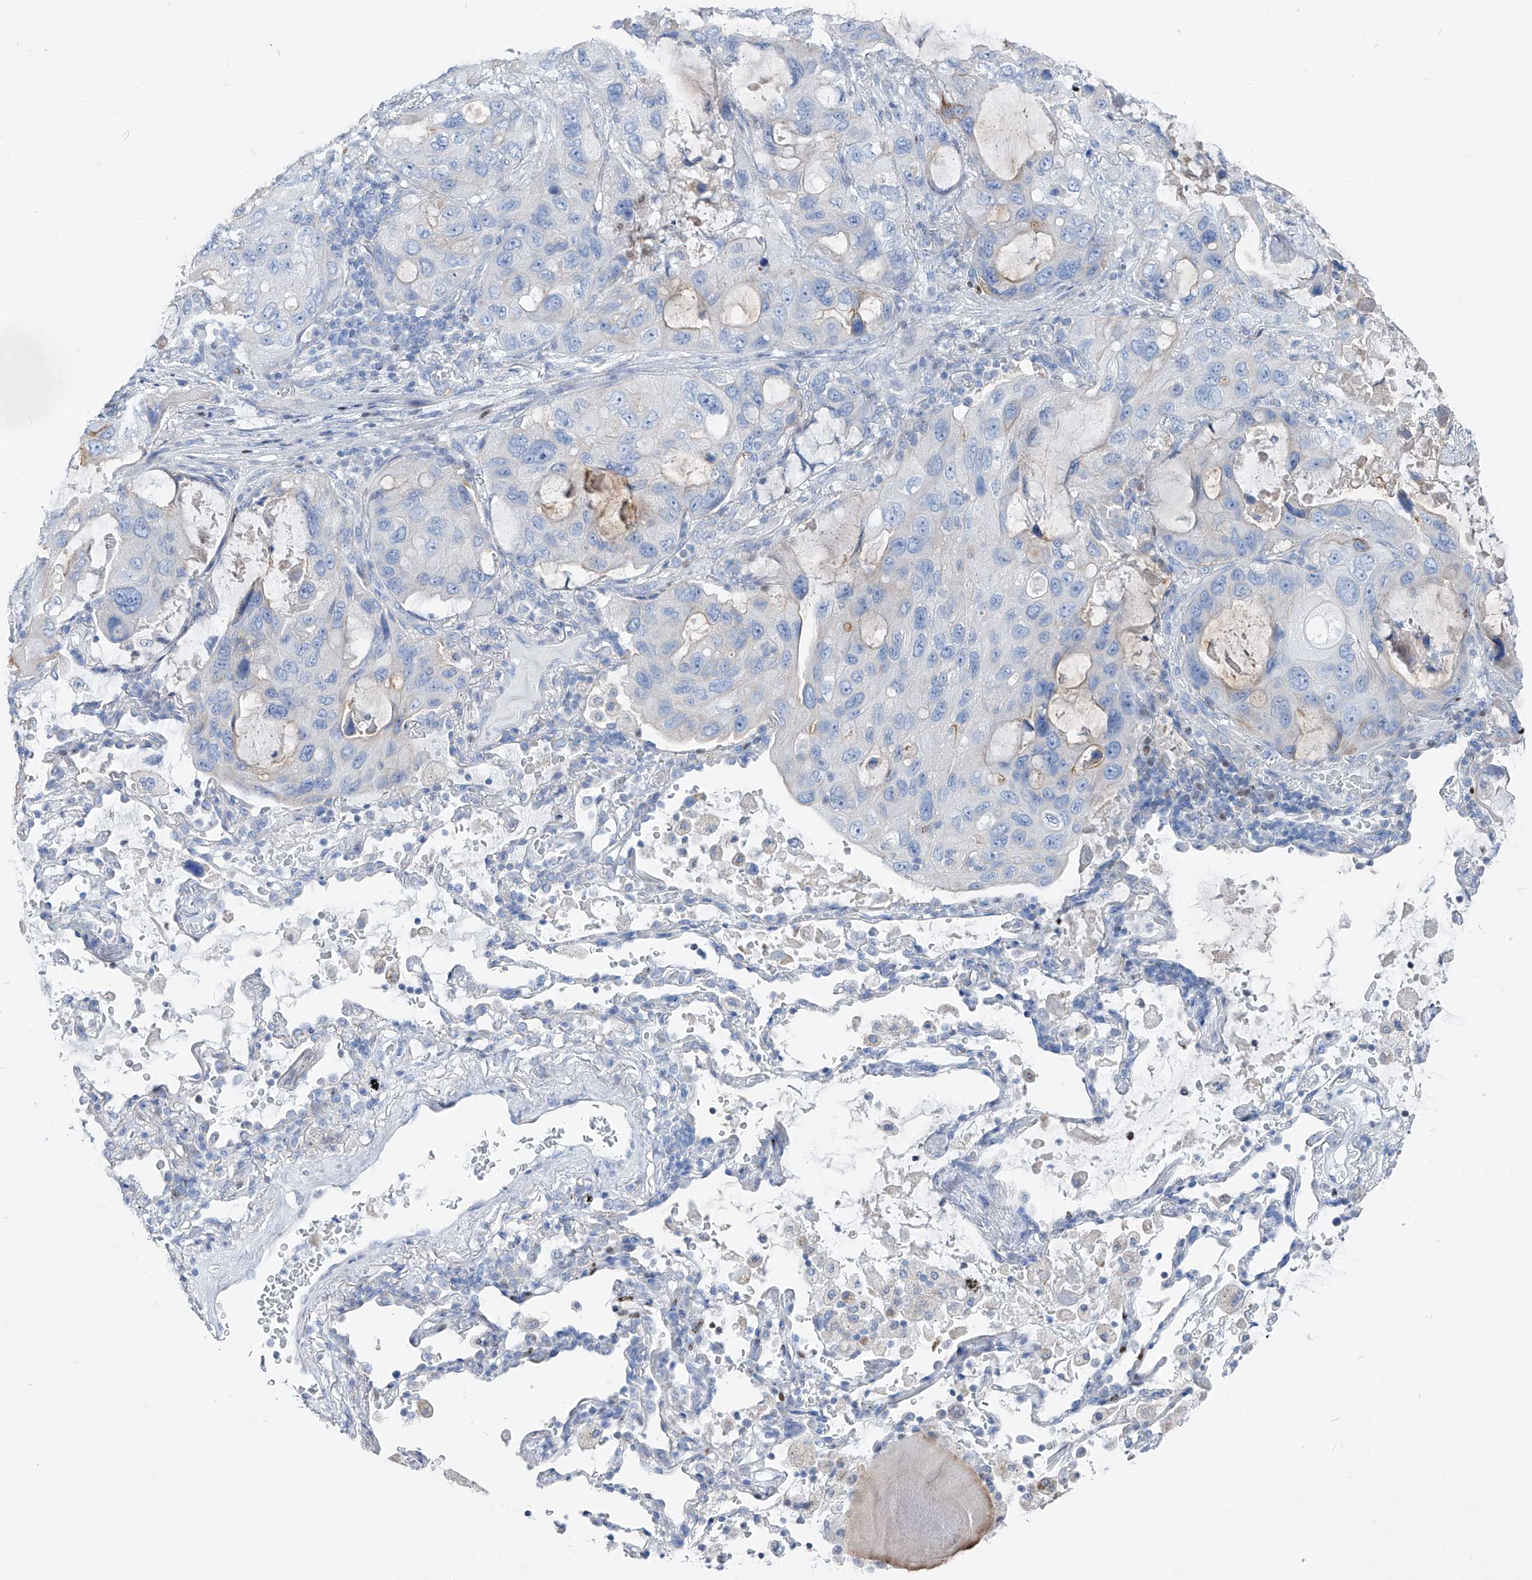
{"staining": {"intensity": "negative", "quantity": "none", "location": "none"}, "tissue": "lung cancer", "cell_type": "Tumor cells", "image_type": "cancer", "snomed": [{"axis": "morphology", "description": "Squamous cell carcinoma, NOS"}, {"axis": "topography", "description": "Lung"}], "caption": "IHC of human lung squamous cell carcinoma shows no positivity in tumor cells. (DAB (3,3'-diaminobenzidine) immunohistochemistry (IHC) with hematoxylin counter stain).", "gene": "FRS3", "patient": {"sex": "female", "age": 73}}